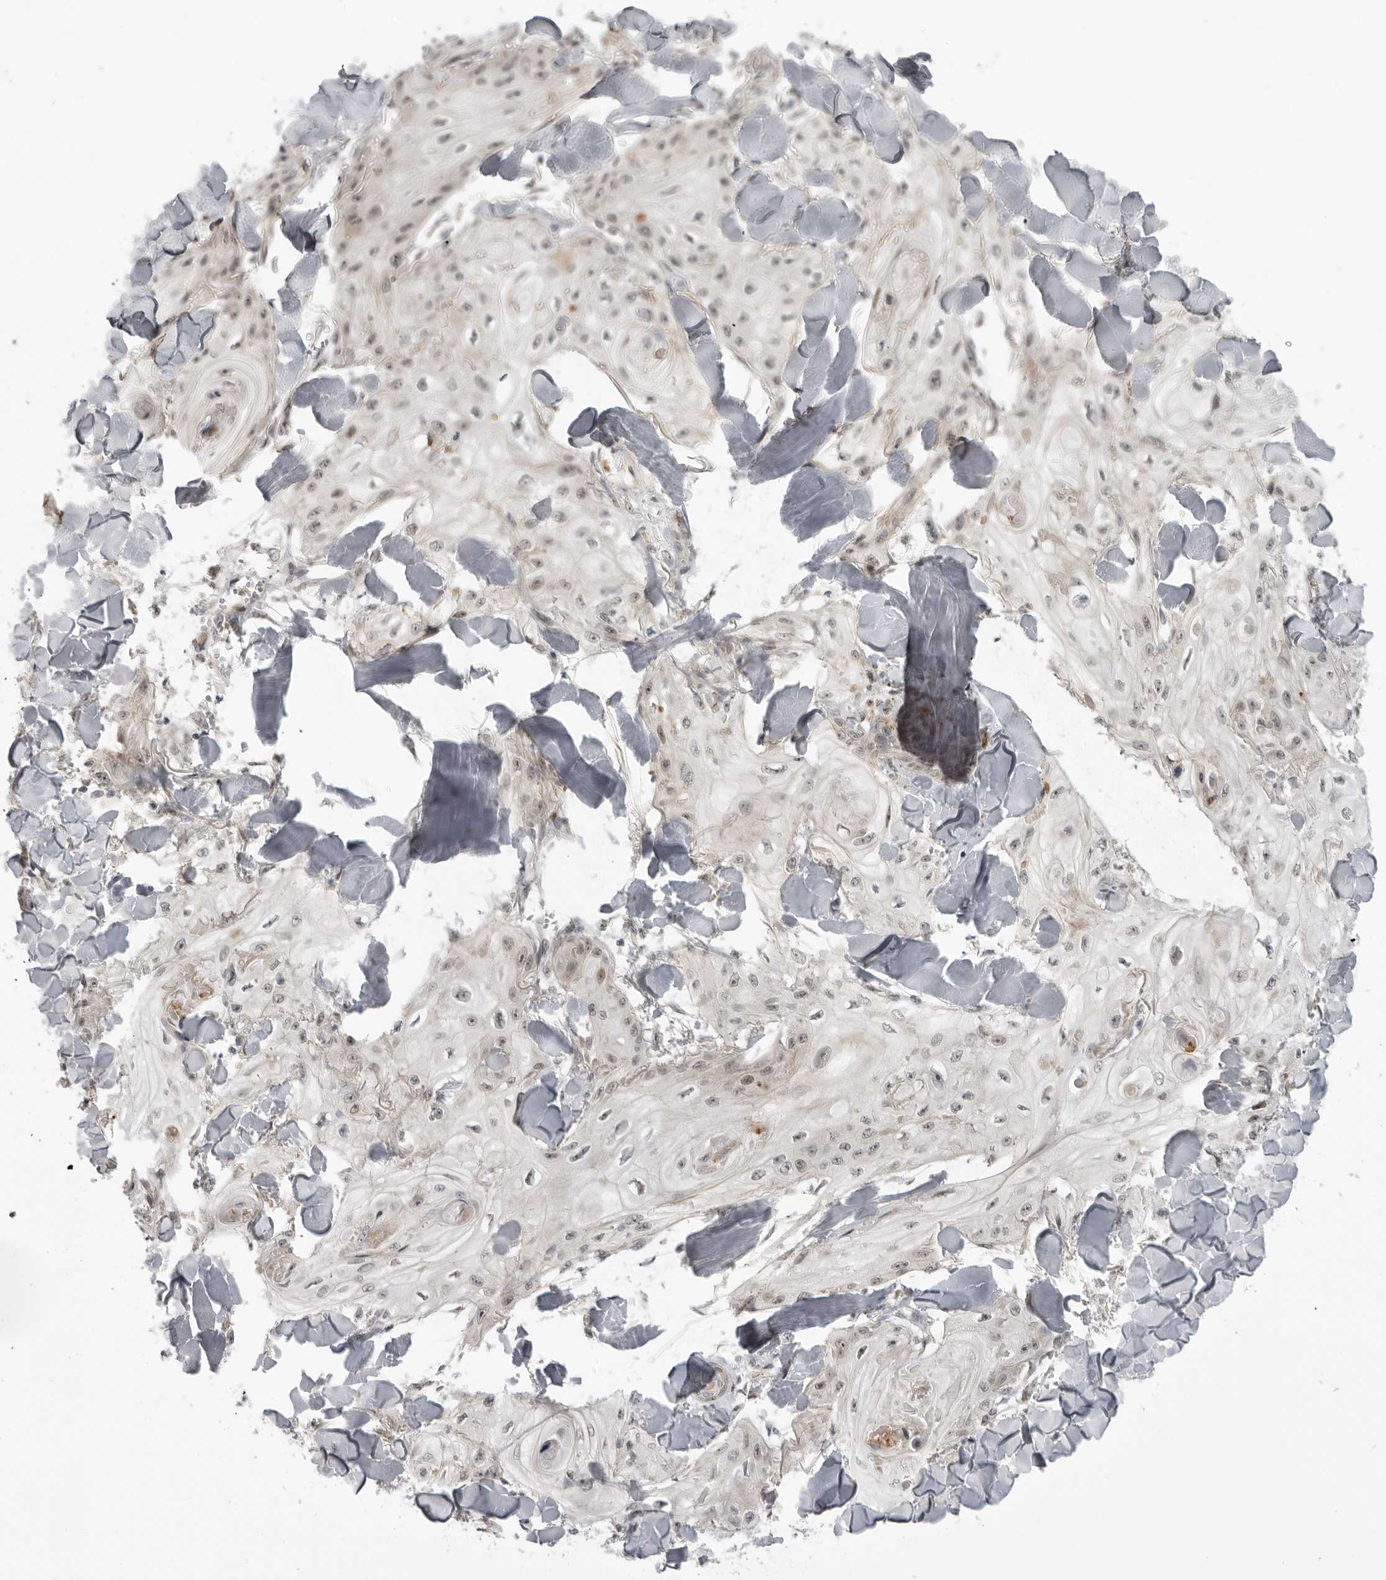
{"staining": {"intensity": "weak", "quantity": ">75%", "location": "nuclear"}, "tissue": "skin cancer", "cell_type": "Tumor cells", "image_type": "cancer", "snomed": [{"axis": "morphology", "description": "Squamous cell carcinoma, NOS"}, {"axis": "topography", "description": "Skin"}], "caption": "Immunohistochemistry (IHC) of squamous cell carcinoma (skin) exhibits low levels of weak nuclear expression in approximately >75% of tumor cells.", "gene": "ALPK2", "patient": {"sex": "male", "age": 74}}